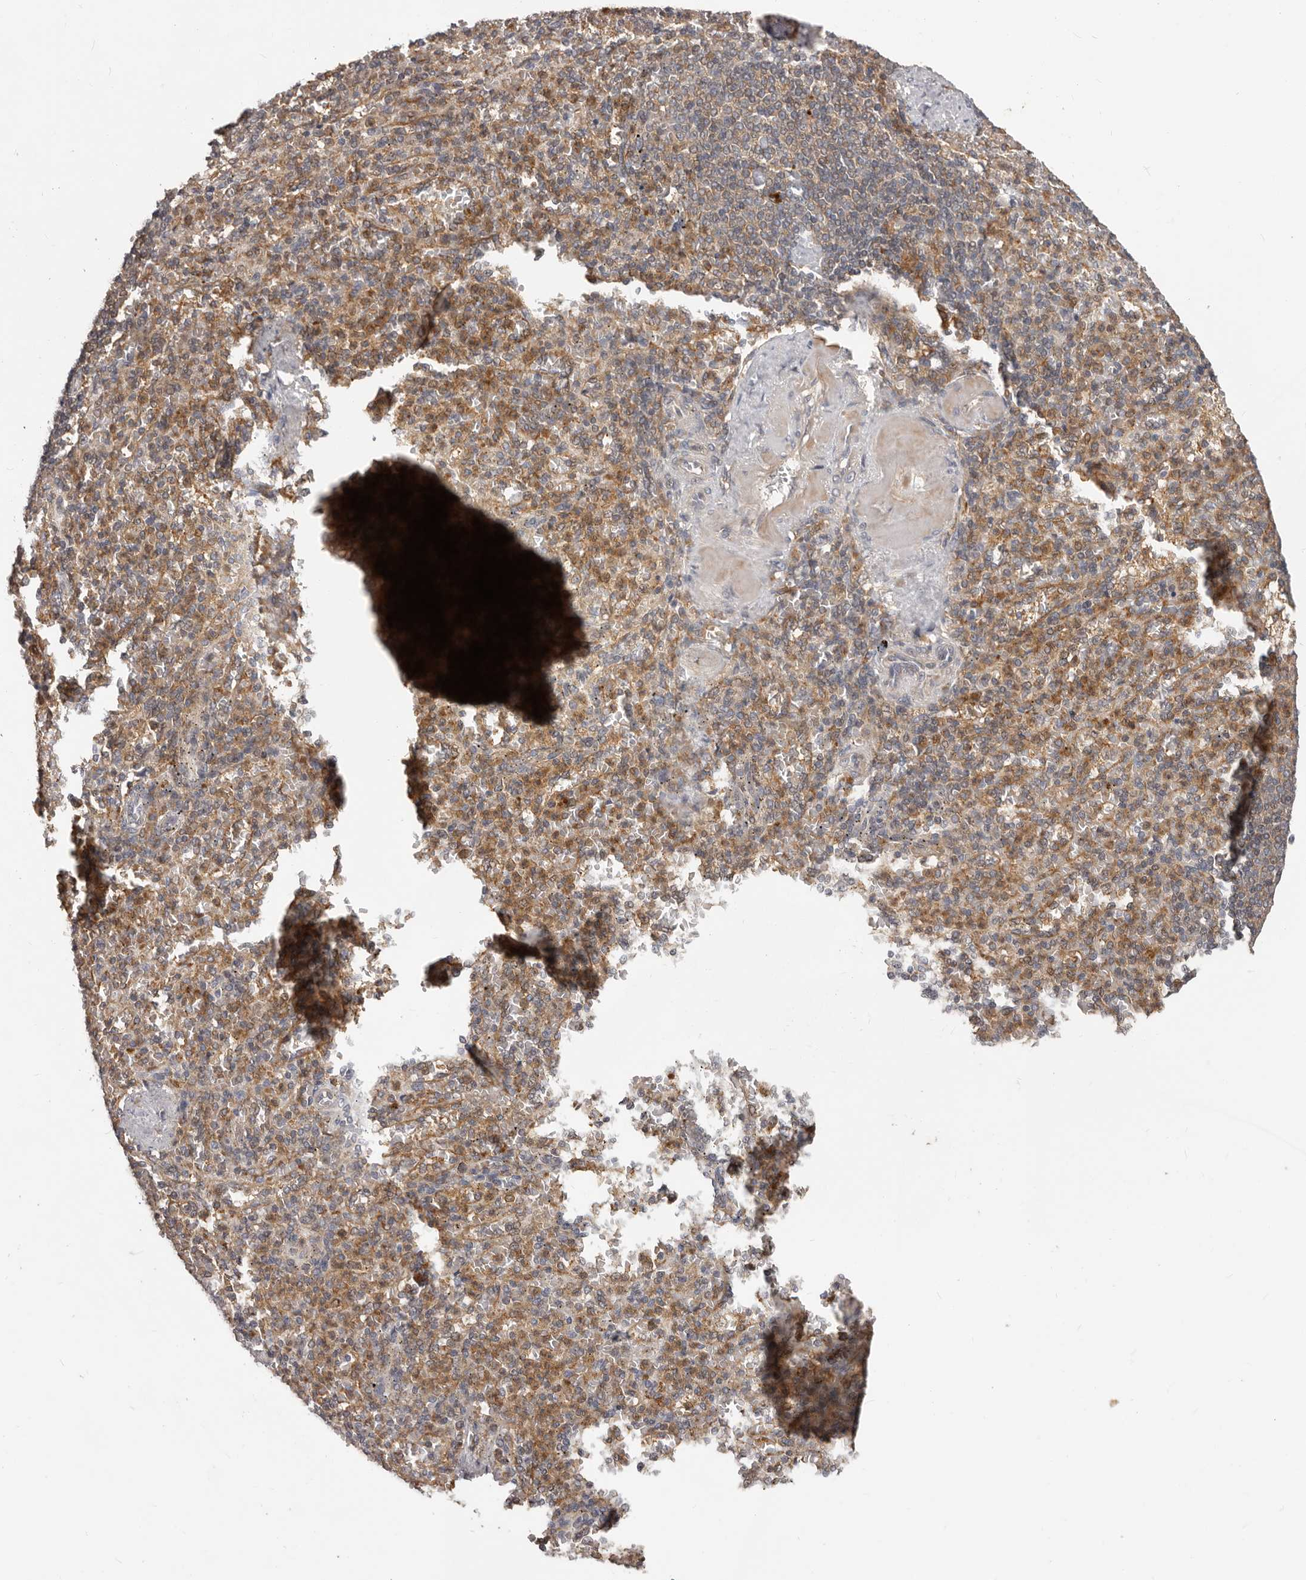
{"staining": {"intensity": "moderate", "quantity": "25%-75%", "location": "cytoplasmic/membranous"}, "tissue": "spleen", "cell_type": "Cells in red pulp", "image_type": "normal", "snomed": [{"axis": "morphology", "description": "Normal tissue, NOS"}, {"axis": "topography", "description": "Spleen"}], "caption": "Immunohistochemistry (IHC) micrograph of benign spleen: human spleen stained using immunohistochemistry (IHC) shows medium levels of moderate protein expression localized specifically in the cytoplasmic/membranous of cells in red pulp, appearing as a cytoplasmic/membranous brown color.", "gene": "RNF187", "patient": {"sex": "female", "age": 74}}